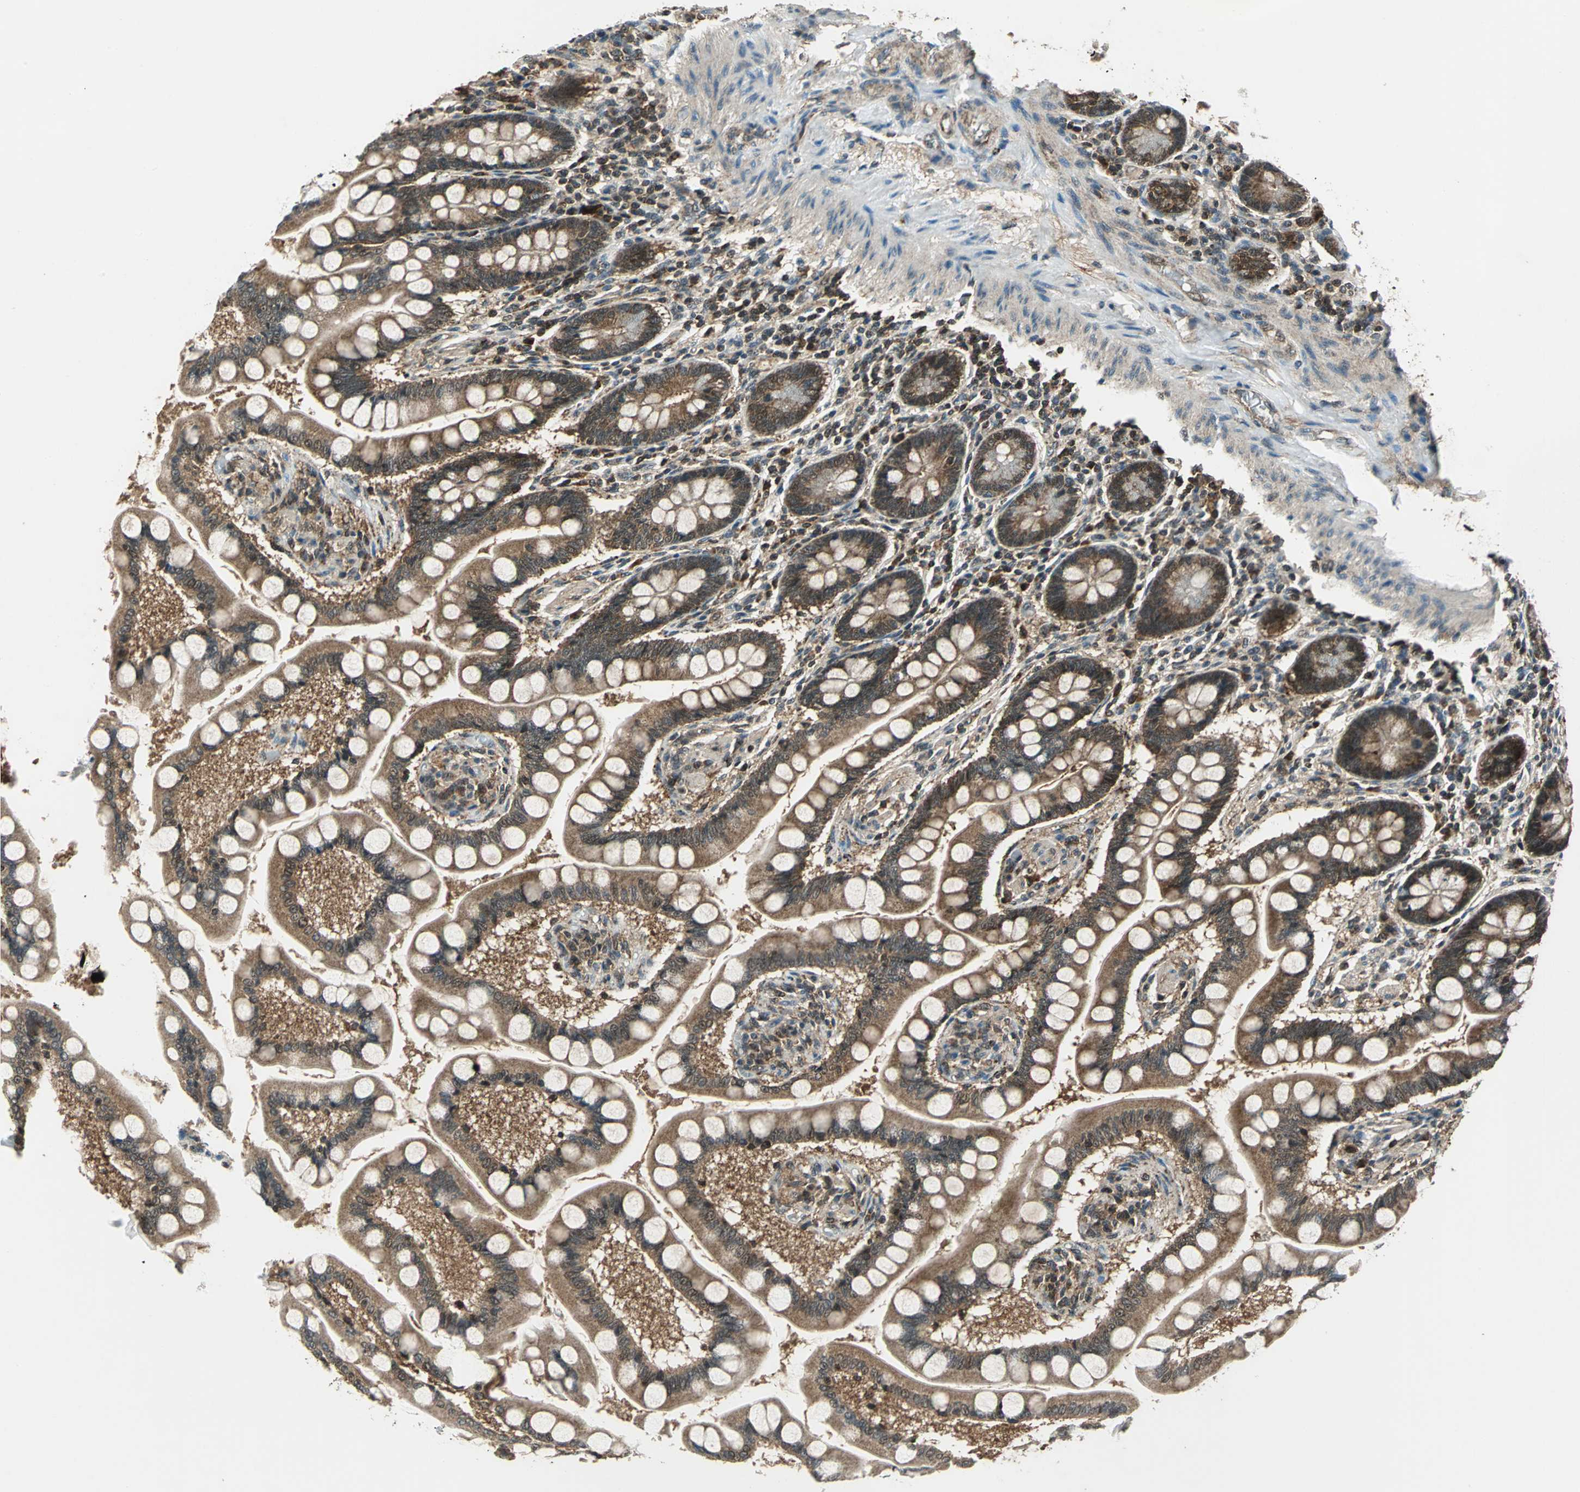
{"staining": {"intensity": "moderate", "quantity": ">75%", "location": "cytoplasmic/membranous"}, "tissue": "small intestine", "cell_type": "Glandular cells", "image_type": "normal", "snomed": [{"axis": "morphology", "description": "Normal tissue, NOS"}, {"axis": "topography", "description": "Small intestine"}], "caption": "The photomicrograph displays immunohistochemical staining of unremarkable small intestine. There is moderate cytoplasmic/membranous expression is appreciated in approximately >75% of glandular cells.", "gene": "NUDT2", "patient": {"sex": "male", "age": 41}}